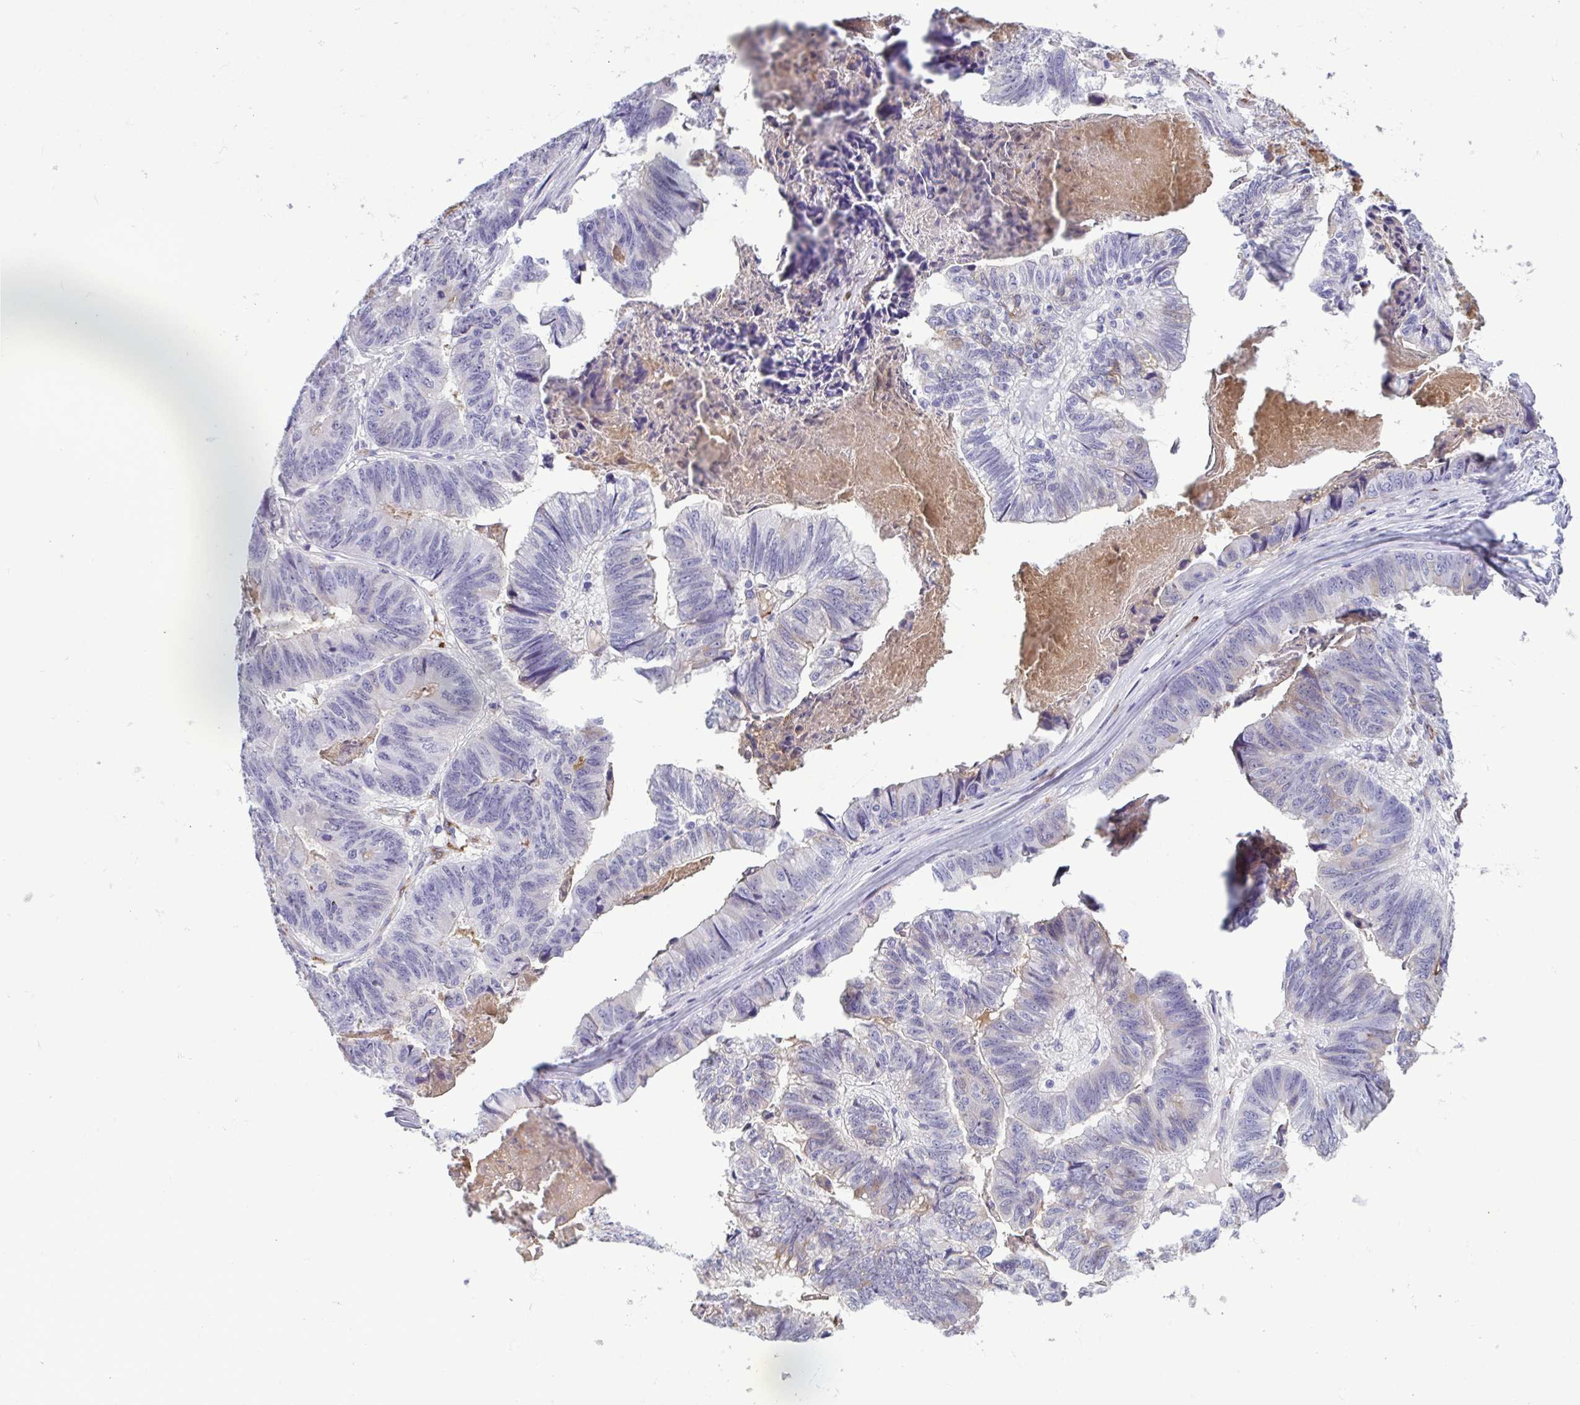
{"staining": {"intensity": "negative", "quantity": "none", "location": "none"}, "tissue": "stomach cancer", "cell_type": "Tumor cells", "image_type": "cancer", "snomed": [{"axis": "morphology", "description": "Adenocarcinoma, NOS"}, {"axis": "topography", "description": "Stomach, lower"}], "caption": "The image shows no significant staining in tumor cells of stomach adenocarcinoma.", "gene": "SERPINI1", "patient": {"sex": "male", "age": 77}}